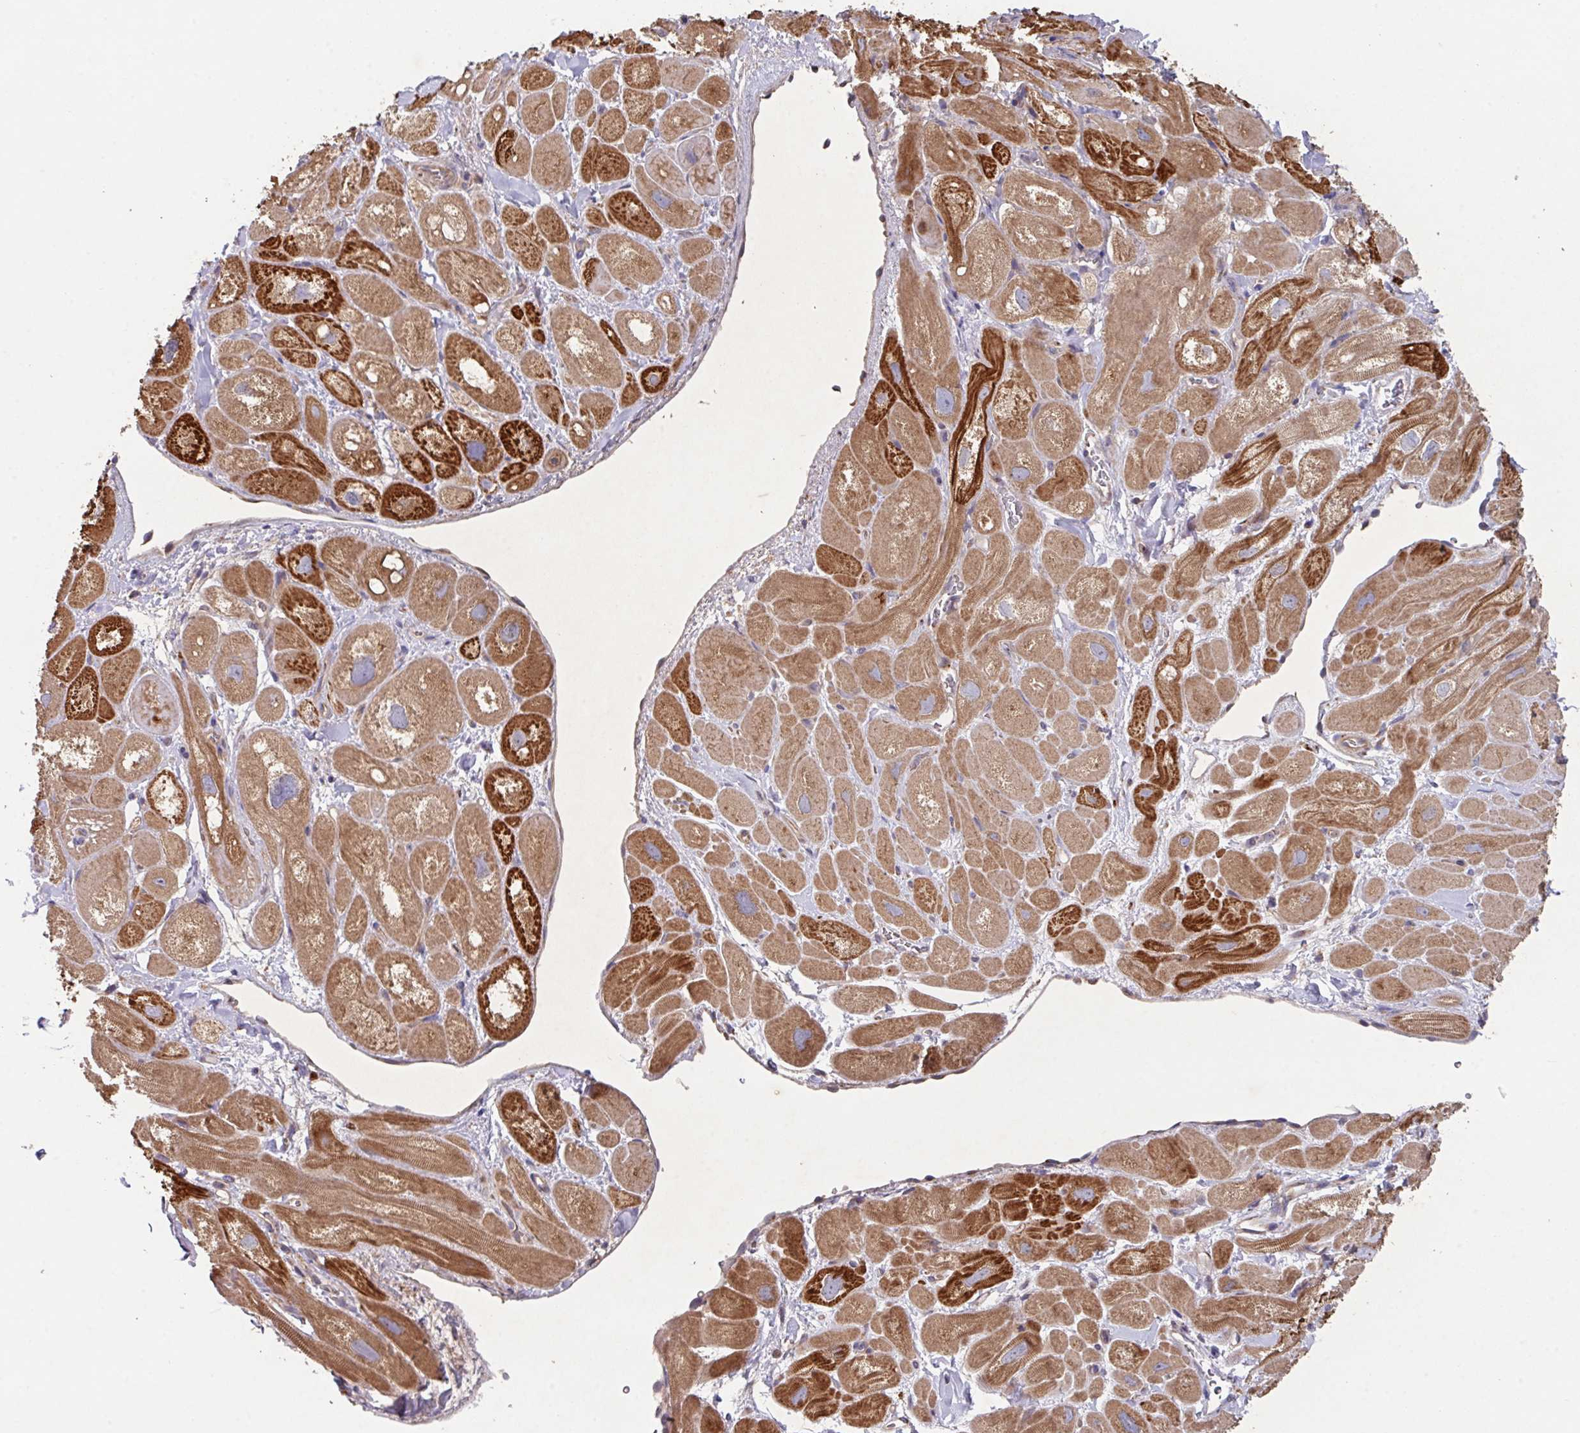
{"staining": {"intensity": "moderate", "quantity": ">75%", "location": "cytoplasmic/membranous"}, "tissue": "heart muscle", "cell_type": "Cardiomyocytes", "image_type": "normal", "snomed": [{"axis": "morphology", "description": "Normal tissue, NOS"}, {"axis": "topography", "description": "Heart"}], "caption": "A histopathology image of heart muscle stained for a protein displays moderate cytoplasmic/membranous brown staining in cardiomyocytes. (Brightfield microscopy of DAB IHC at high magnification).", "gene": "TRIM14", "patient": {"sex": "male", "age": 49}}